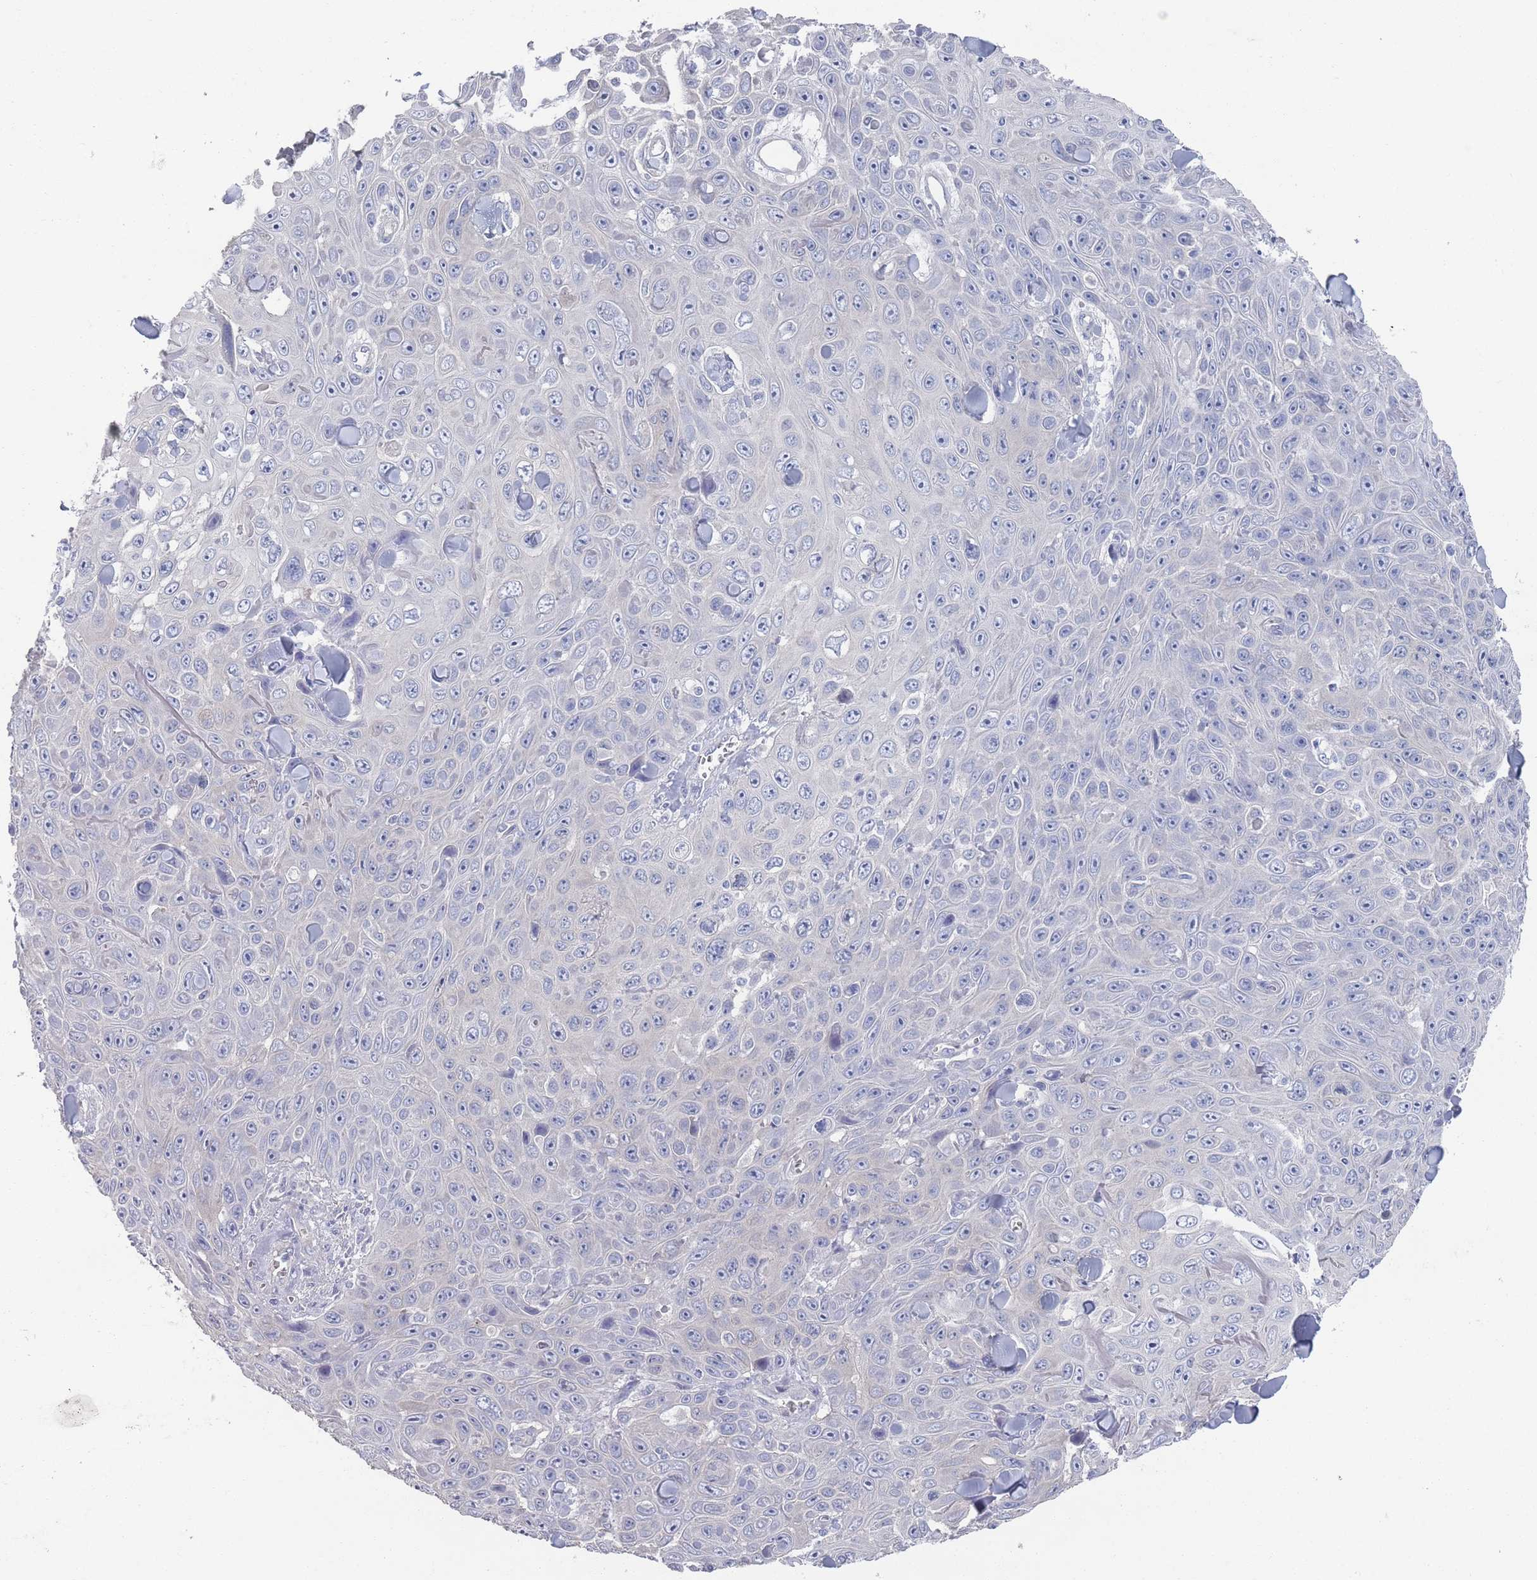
{"staining": {"intensity": "negative", "quantity": "none", "location": "none"}, "tissue": "skin cancer", "cell_type": "Tumor cells", "image_type": "cancer", "snomed": [{"axis": "morphology", "description": "Squamous cell carcinoma, NOS"}, {"axis": "topography", "description": "Skin"}], "caption": "Skin squamous cell carcinoma was stained to show a protein in brown. There is no significant staining in tumor cells. (Brightfield microscopy of DAB (3,3'-diaminobenzidine) immunohistochemistry at high magnification).", "gene": "TMCO3", "patient": {"sex": "male", "age": 82}}